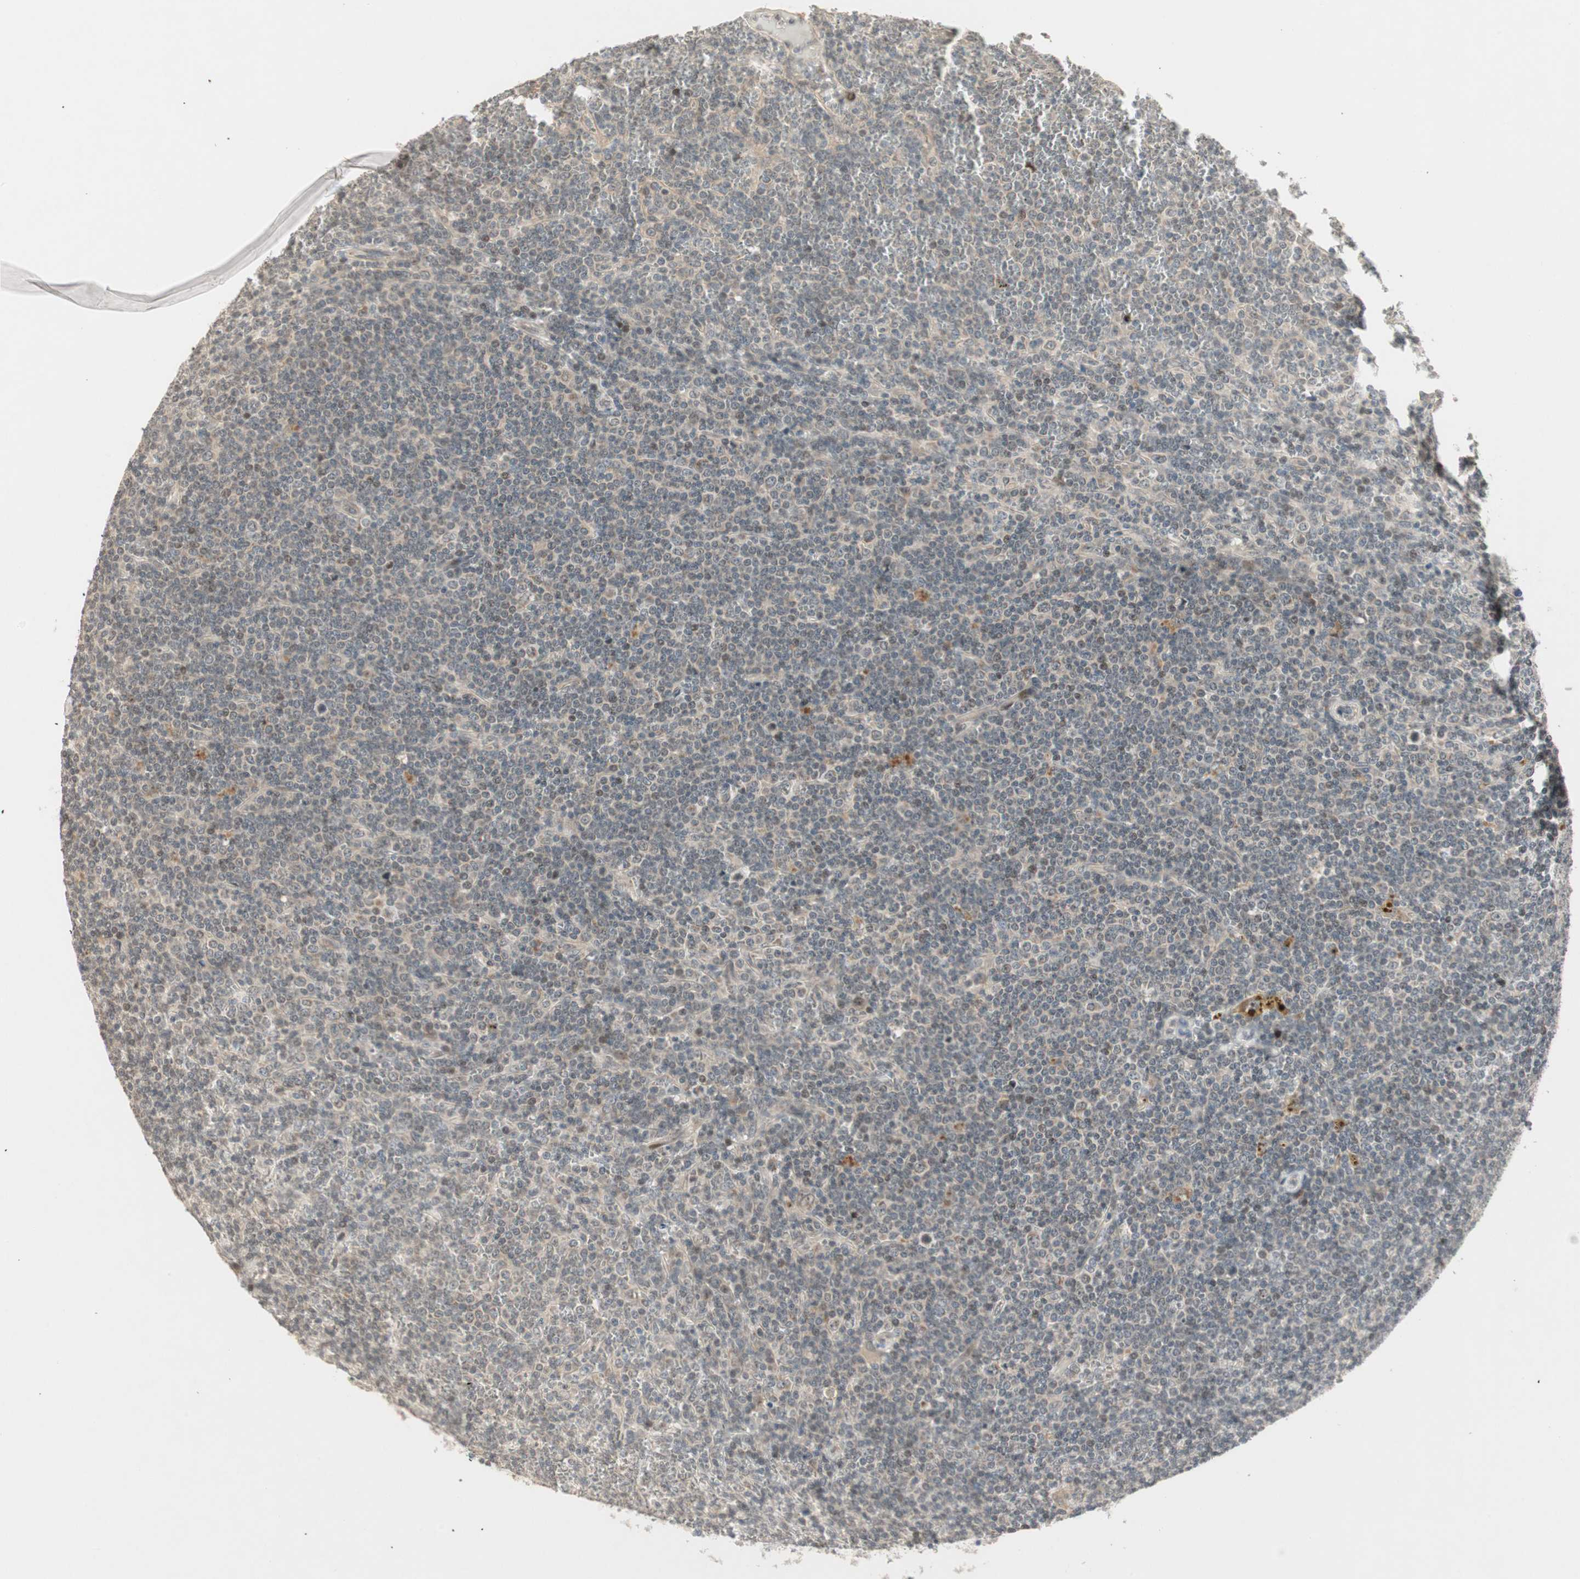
{"staining": {"intensity": "weak", "quantity": "<25%", "location": "cytoplasmic/membranous,nuclear"}, "tissue": "lymphoma", "cell_type": "Tumor cells", "image_type": "cancer", "snomed": [{"axis": "morphology", "description": "Malignant lymphoma, non-Hodgkin's type, Low grade"}, {"axis": "topography", "description": "Spleen"}], "caption": "Immunohistochemical staining of lymphoma shows no significant staining in tumor cells. (Brightfield microscopy of DAB (3,3'-diaminobenzidine) immunohistochemistry (IHC) at high magnification).", "gene": "ACSL5", "patient": {"sex": "female", "age": 19}}